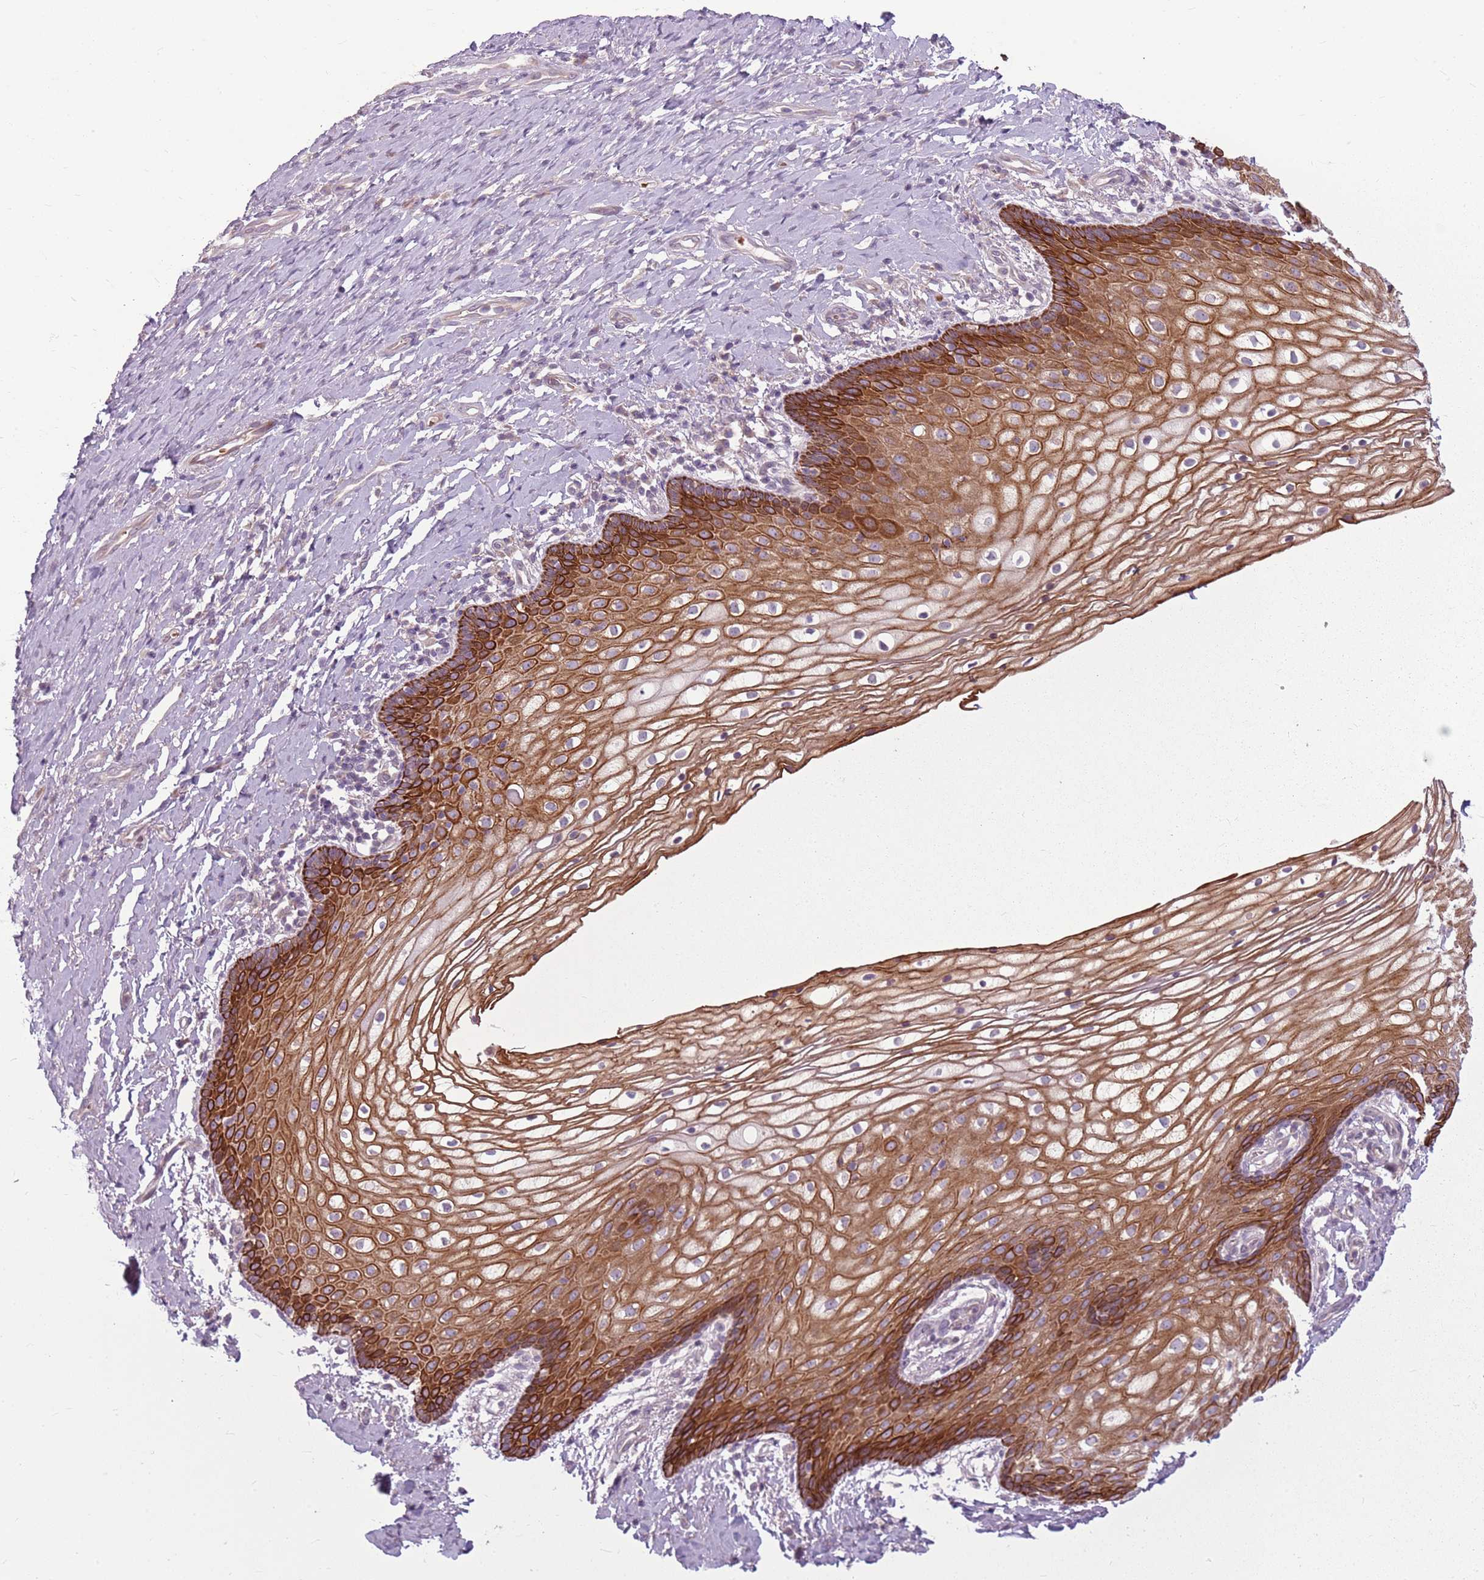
{"staining": {"intensity": "strong", "quantity": ">75%", "location": "cytoplasmic/membranous"}, "tissue": "vagina", "cell_type": "Squamous epithelial cells", "image_type": "normal", "snomed": [{"axis": "morphology", "description": "Normal tissue, NOS"}, {"axis": "topography", "description": "Vagina"}], "caption": "Strong cytoplasmic/membranous positivity is present in approximately >75% of squamous epithelial cells in unremarkable vagina.", "gene": "HSPA14", "patient": {"sex": "female", "age": 60}}